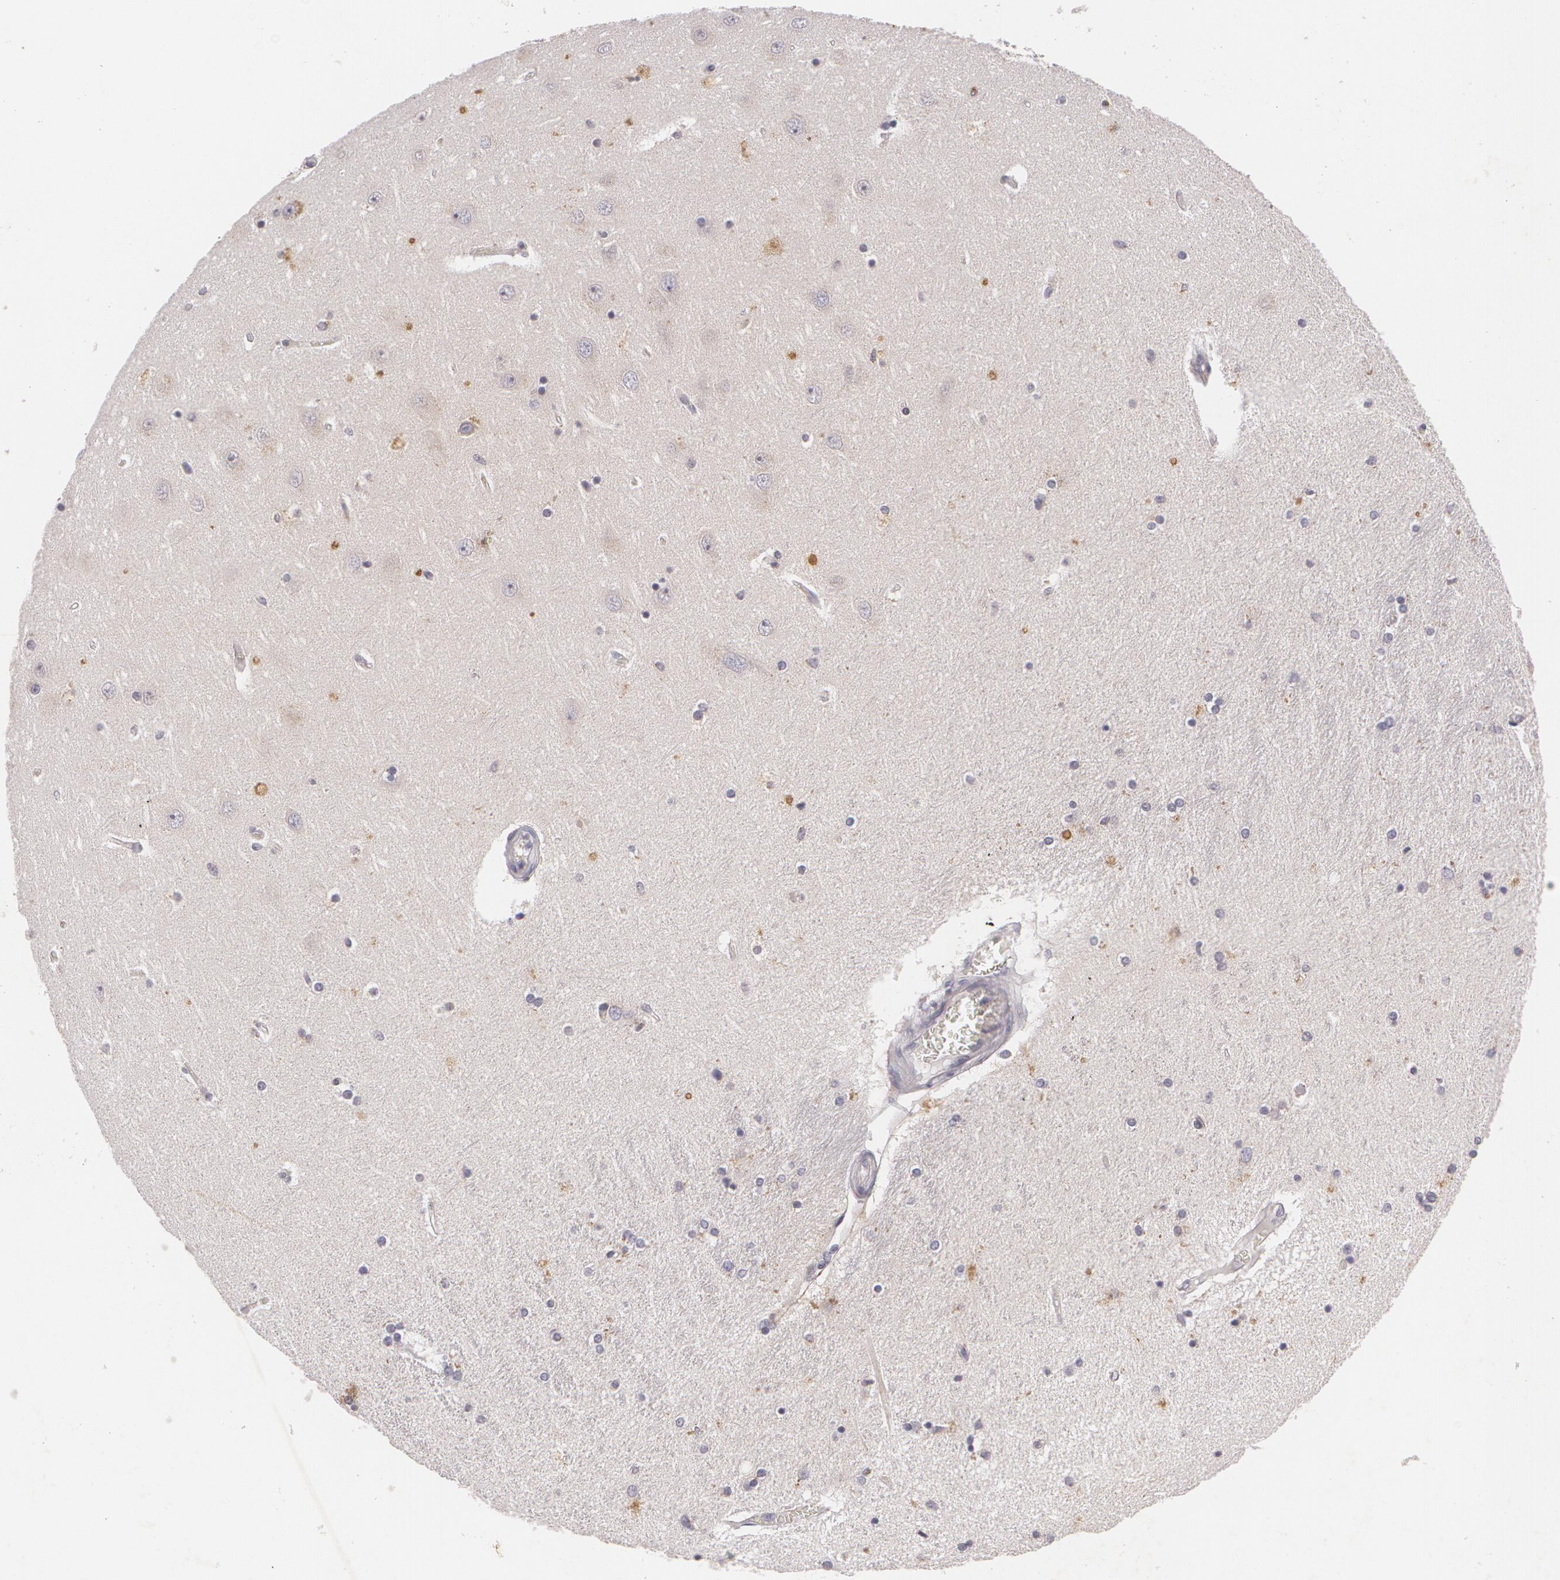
{"staining": {"intensity": "negative", "quantity": "none", "location": "none"}, "tissue": "hippocampus", "cell_type": "Glial cells", "image_type": "normal", "snomed": [{"axis": "morphology", "description": "Normal tissue, NOS"}, {"axis": "topography", "description": "Hippocampus"}], "caption": "High magnification brightfield microscopy of normal hippocampus stained with DAB (brown) and counterstained with hematoxylin (blue): glial cells show no significant positivity. (DAB IHC visualized using brightfield microscopy, high magnification).", "gene": "KCNA4", "patient": {"sex": "female", "age": 54}}